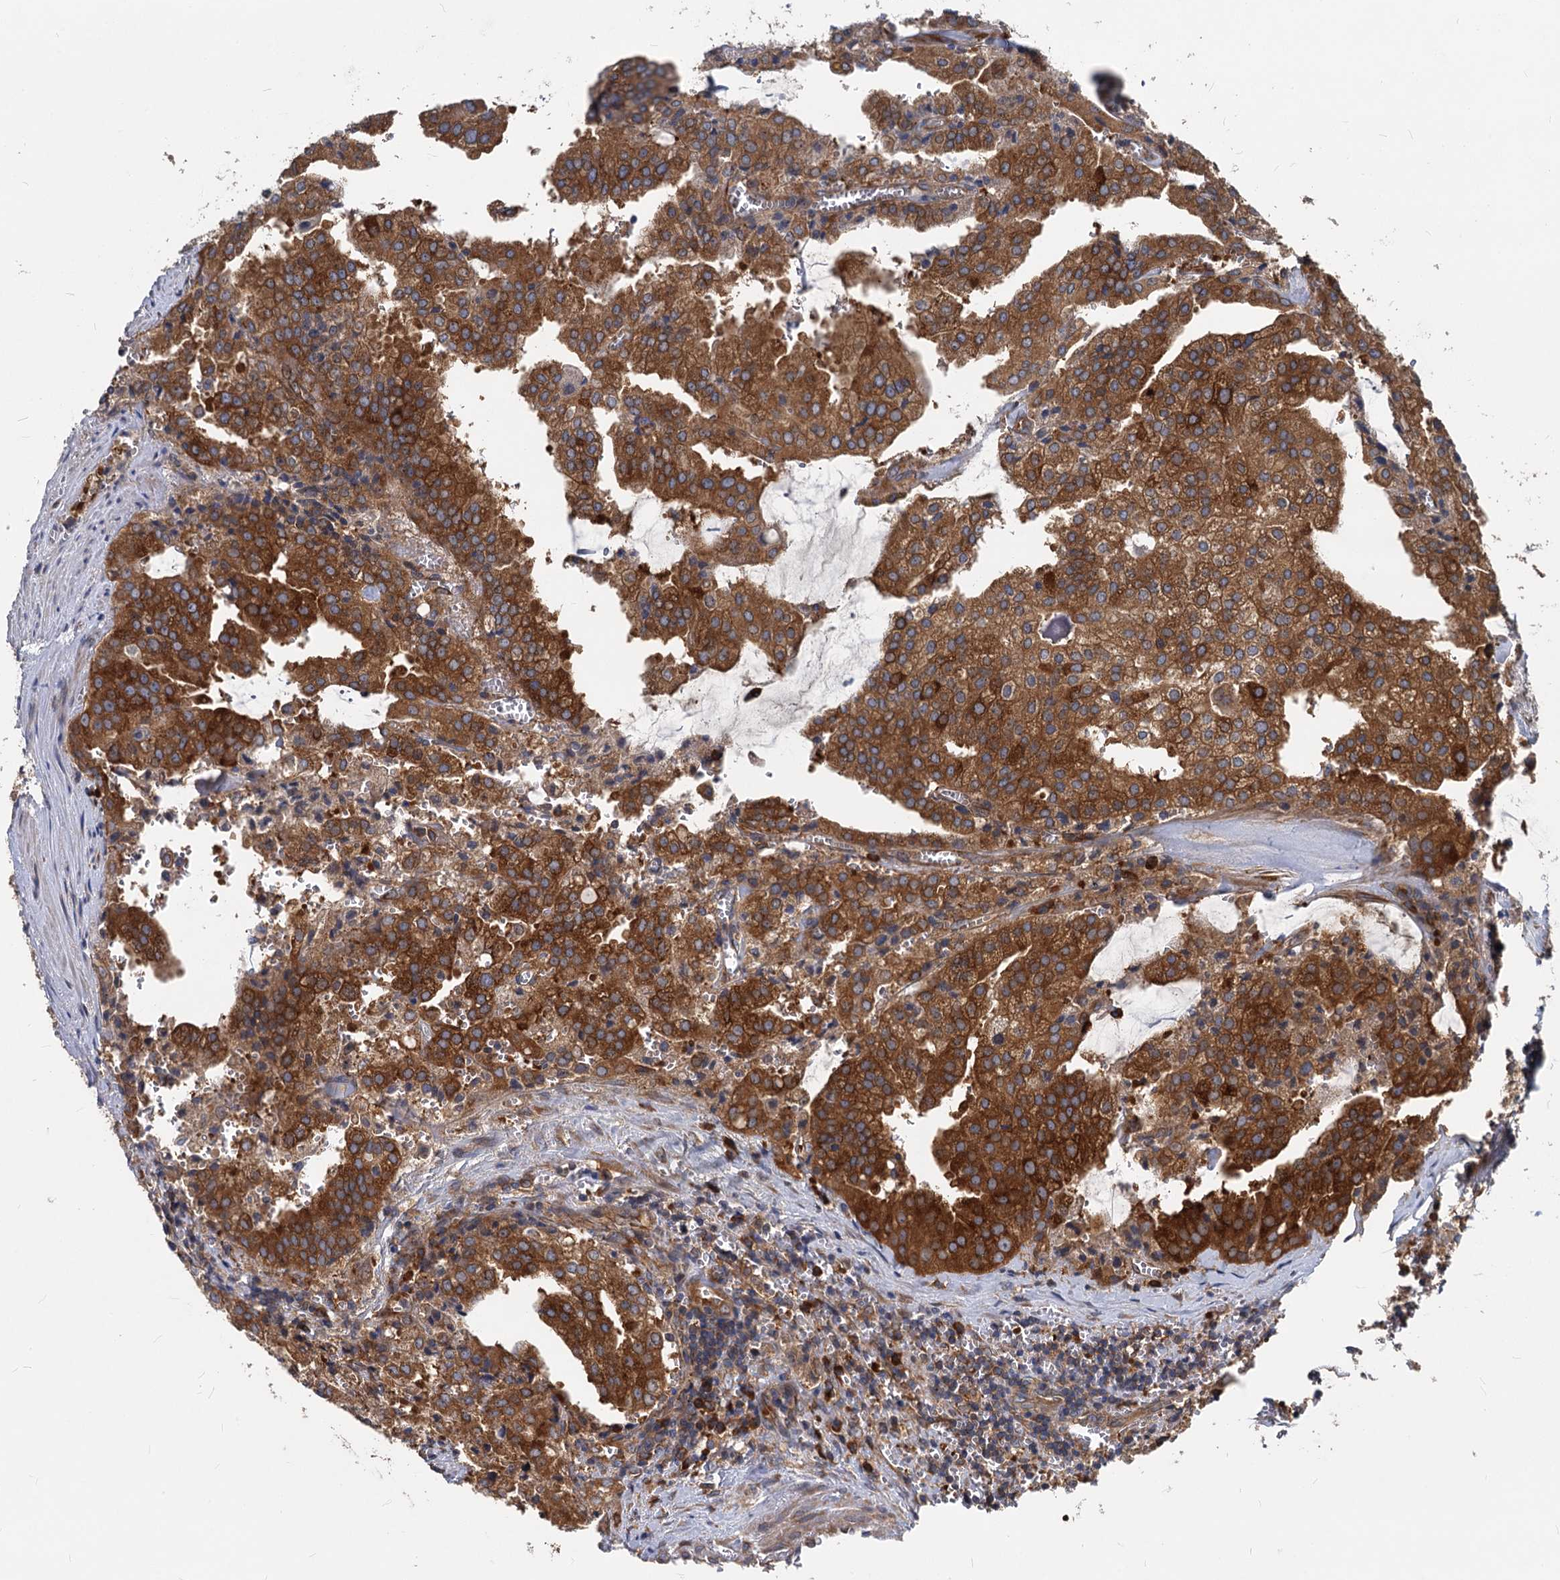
{"staining": {"intensity": "strong", "quantity": ">75%", "location": "cytoplasmic/membranous"}, "tissue": "prostate cancer", "cell_type": "Tumor cells", "image_type": "cancer", "snomed": [{"axis": "morphology", "description": "Adenocarcinoma, High grade"}, {"axis": "topography", "description": "Prostate"}], "caption": "Adenocarcinoma (high-grade) (prostate) stained for a protein (brown) exhibits strong cytoplasmic/membranous positive staining in approximately >75% of tumor cells.", "gene": "EIF2B2", "patient": {"sex": "male", "age": 68}}